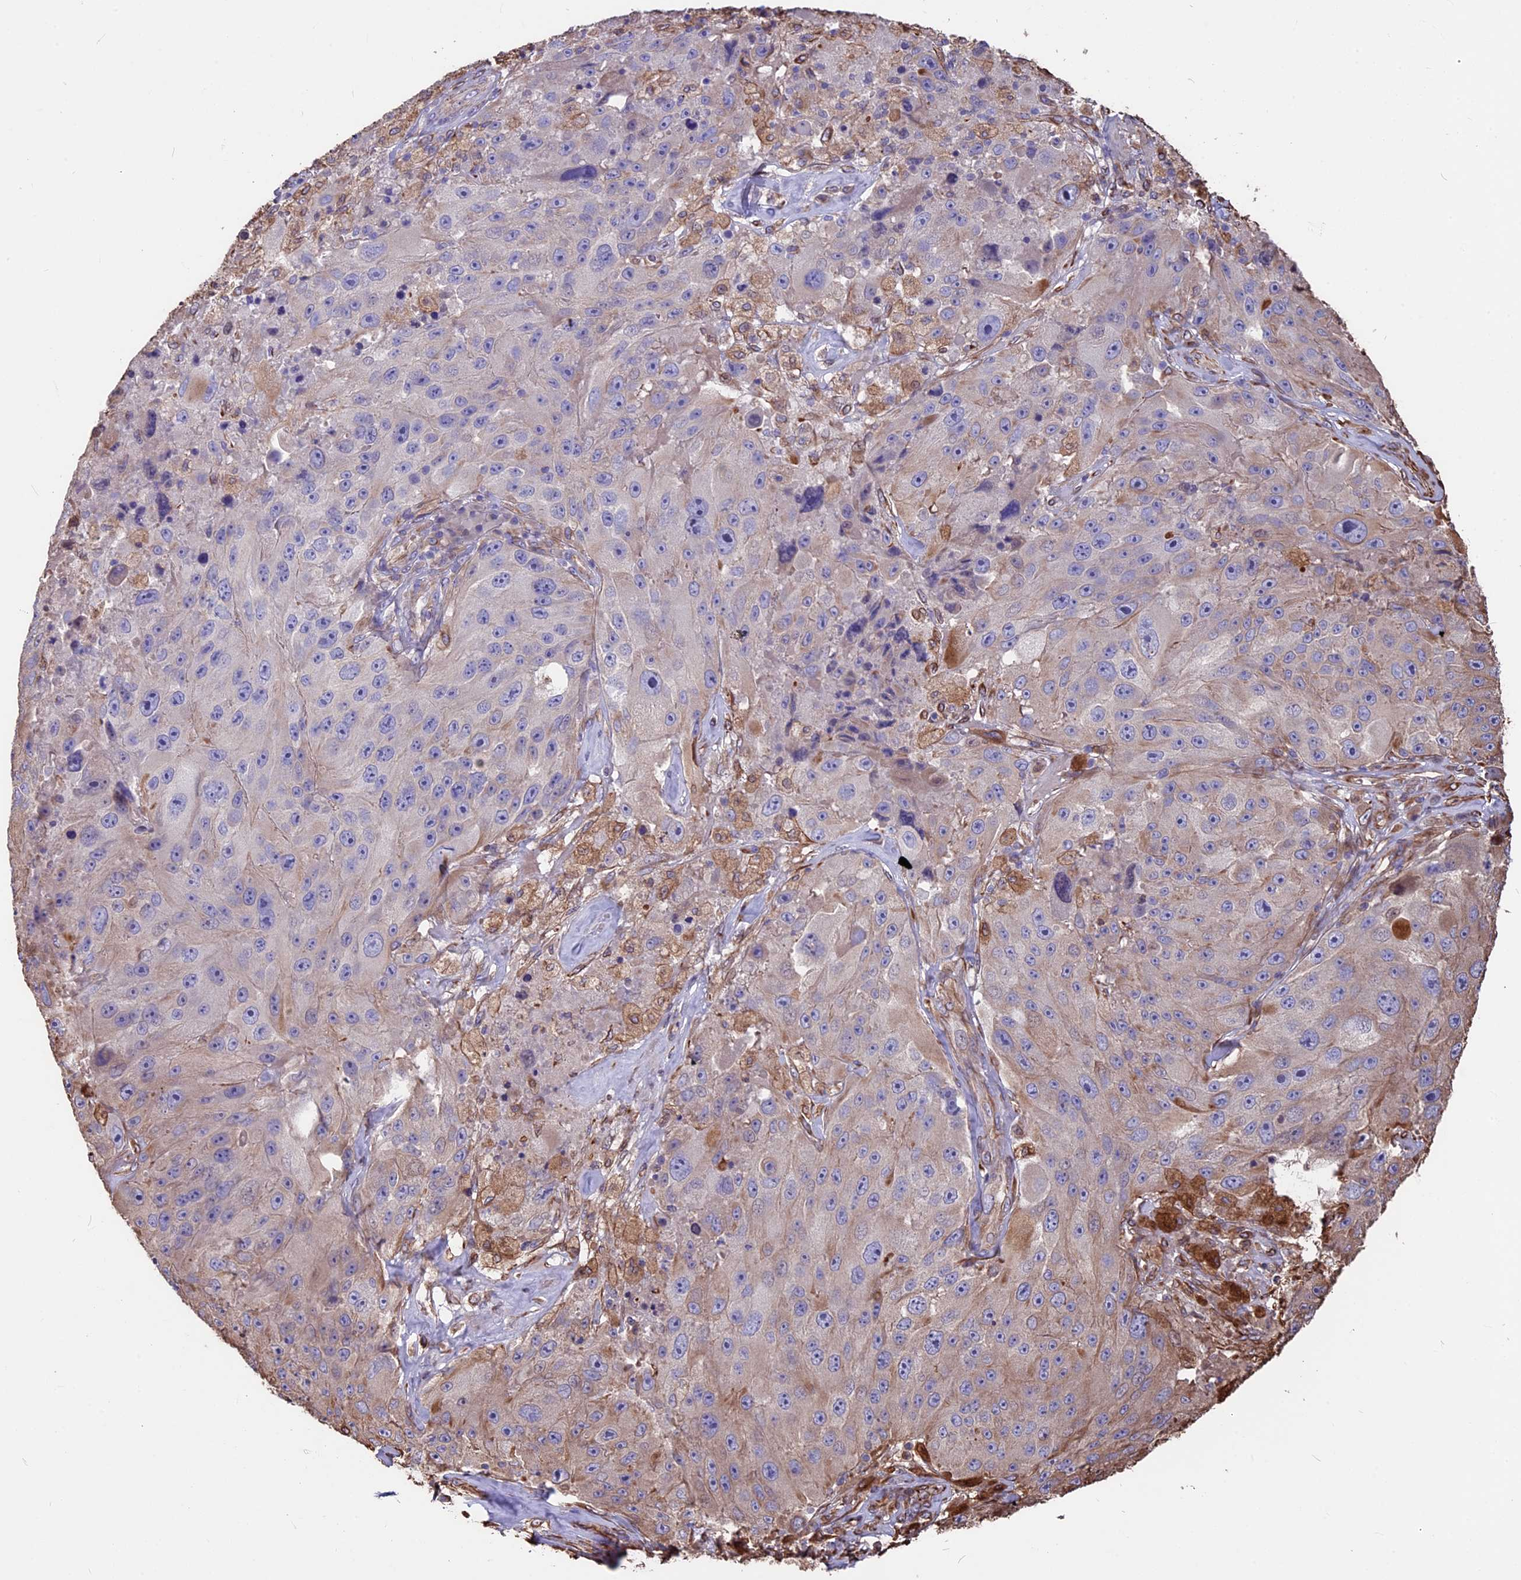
{"staining": {"intensity": "weak", "quantity": "<25%", "location": "cytoplasmic/membranous"}, "tissue": "melanoma", "cell_type": "Tumor cells", "image_type": "cancer", "snomed": [{"axis": "morphology", "description": "Malignant melanoma, Metastatic site"}, {"axis": "topography", "description": "Lymph node"}], "caption": "Immunohistochemistry (IHC) photomicrograph of neoplastic tissue: human malignant melanoma (metastatic site) stained with DAB (3,3'-diaminobenzidine) demonstrates no significant protein expression in tumor cells.", "gene": "SEH1L", "patient": {"sex": "male", "age": 62}}